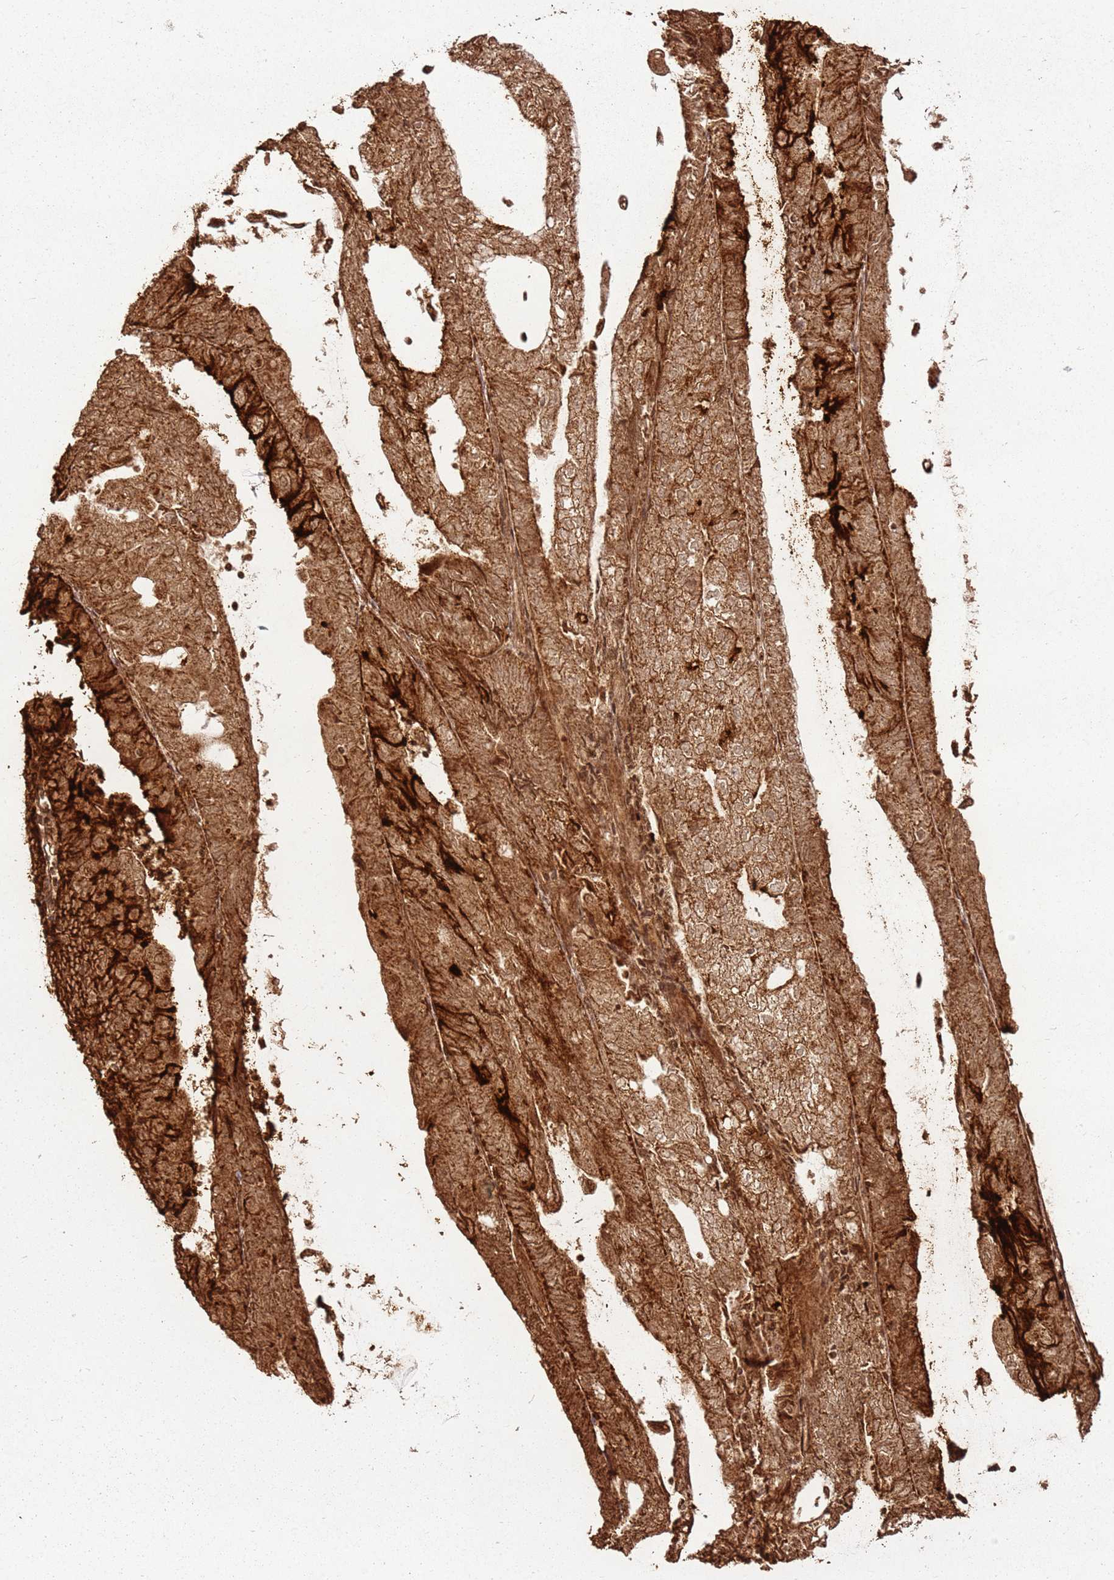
{"staining": {"intensity": "strong", "quantity": ">75%", "location": "cytoplasmic/membranous"}, "tissue": "endometrial cancer", "cell_type": "Tumor cells", "image_type": "cancer", "snomed": [{"axis": "morphology", "description": "Adenocarcinoma, NOS"}, {"axis": "topography", "description": "Endometrium"}], "caption": "Approximately >75% of tumor cells in human endometrial cancer (adenocarcinoma) reveal strong cytoplasmic/membranous protein expression as visualized by brown immunohistochemical staining.", "gene": "MRPS6", "patient": {"sex": "female", "age": 81}}